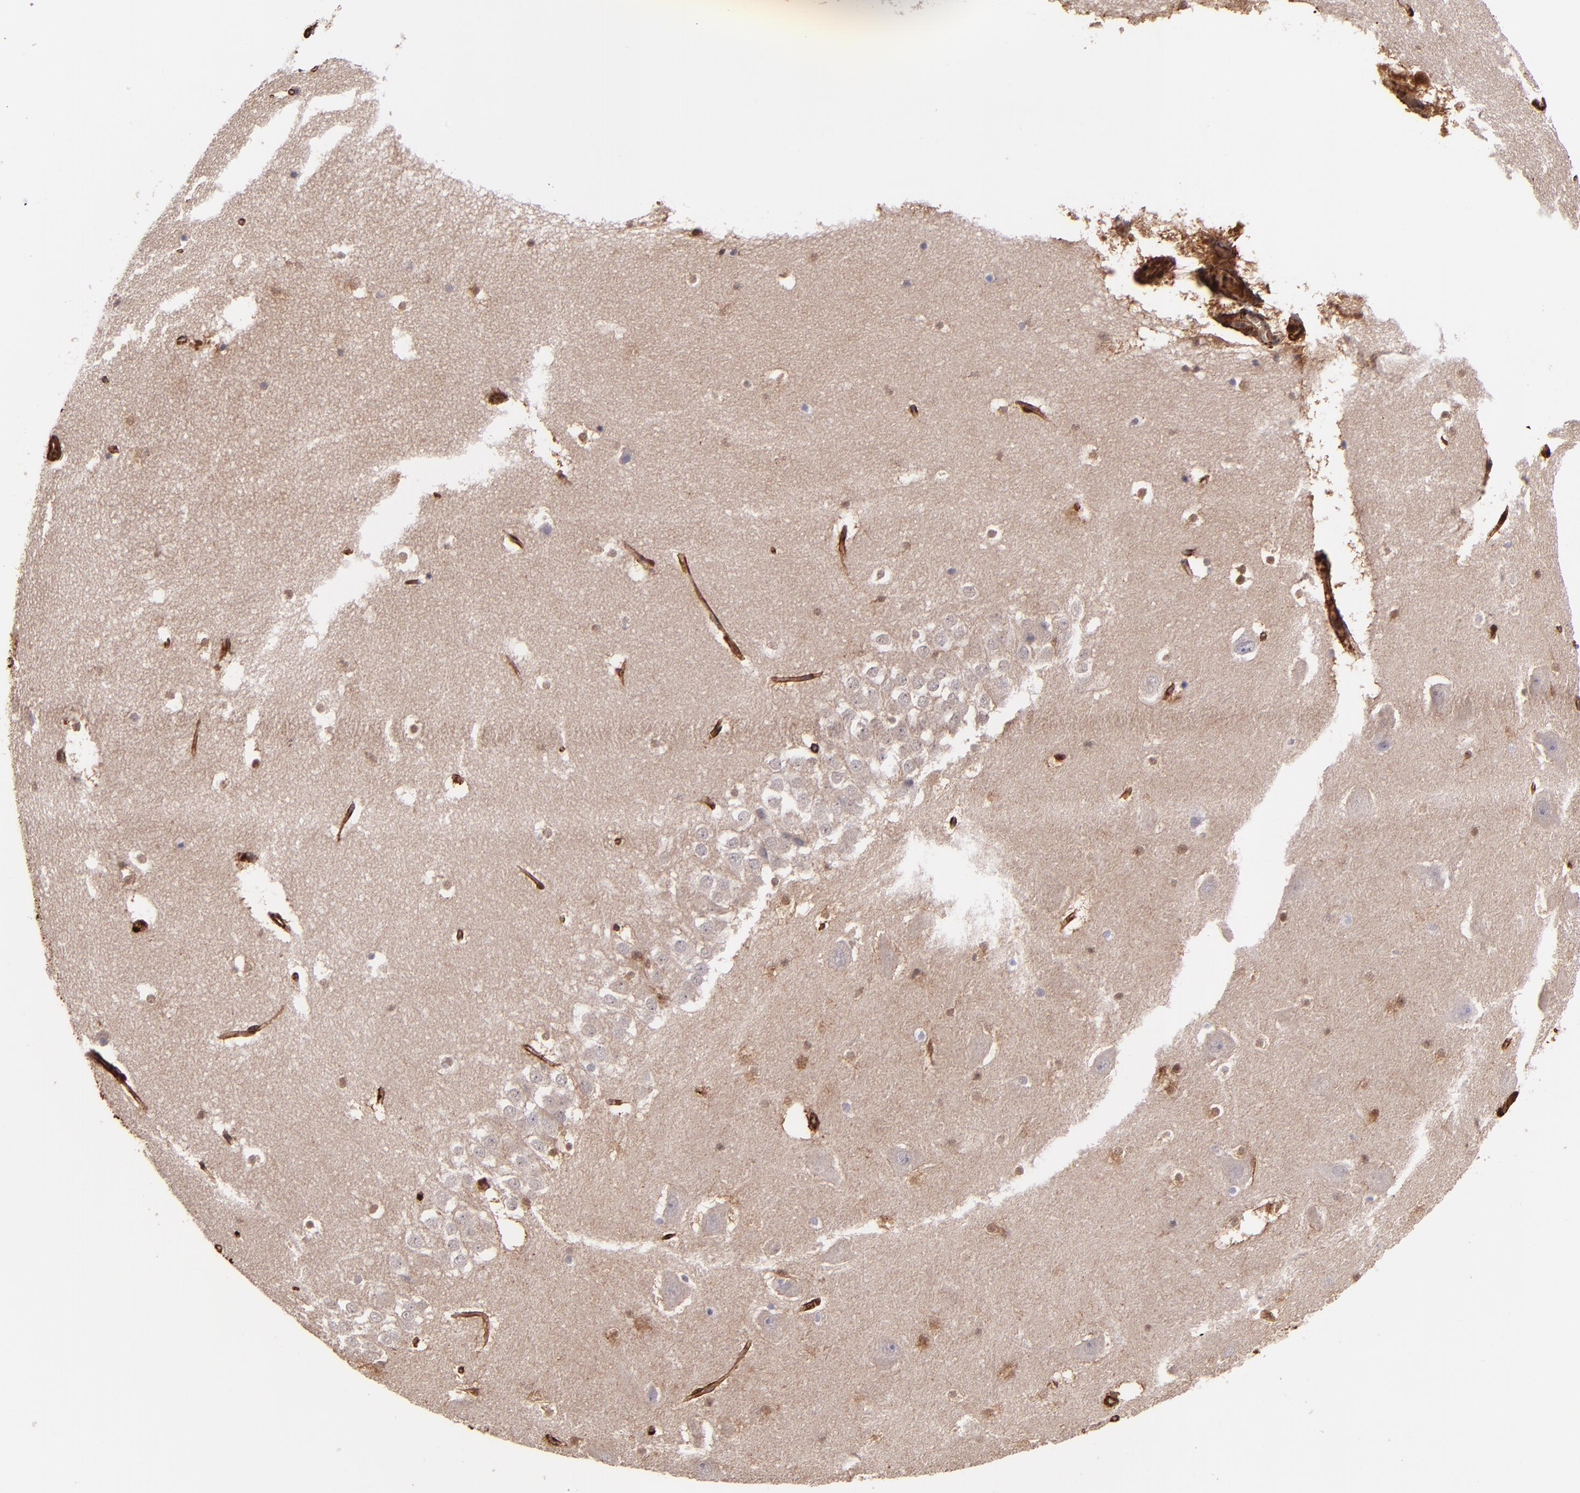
{"staining": {"intensity": "negative", "quantity": "none", "location": "none"}, "tissue": "hippocampus", "cell_type": "Glial cells", "image_type": "normal", "snomed": [{"axis": "morphology", "description": "Normal tissue, NOS"}, {"axis": "topography", "description": "Hippocampus"}], "caption": "This is an IHC image of normal hippocampus. There is no expression in glial cells.", "gene": "VCL", "patient": {"sex": "male", "age": 45}}